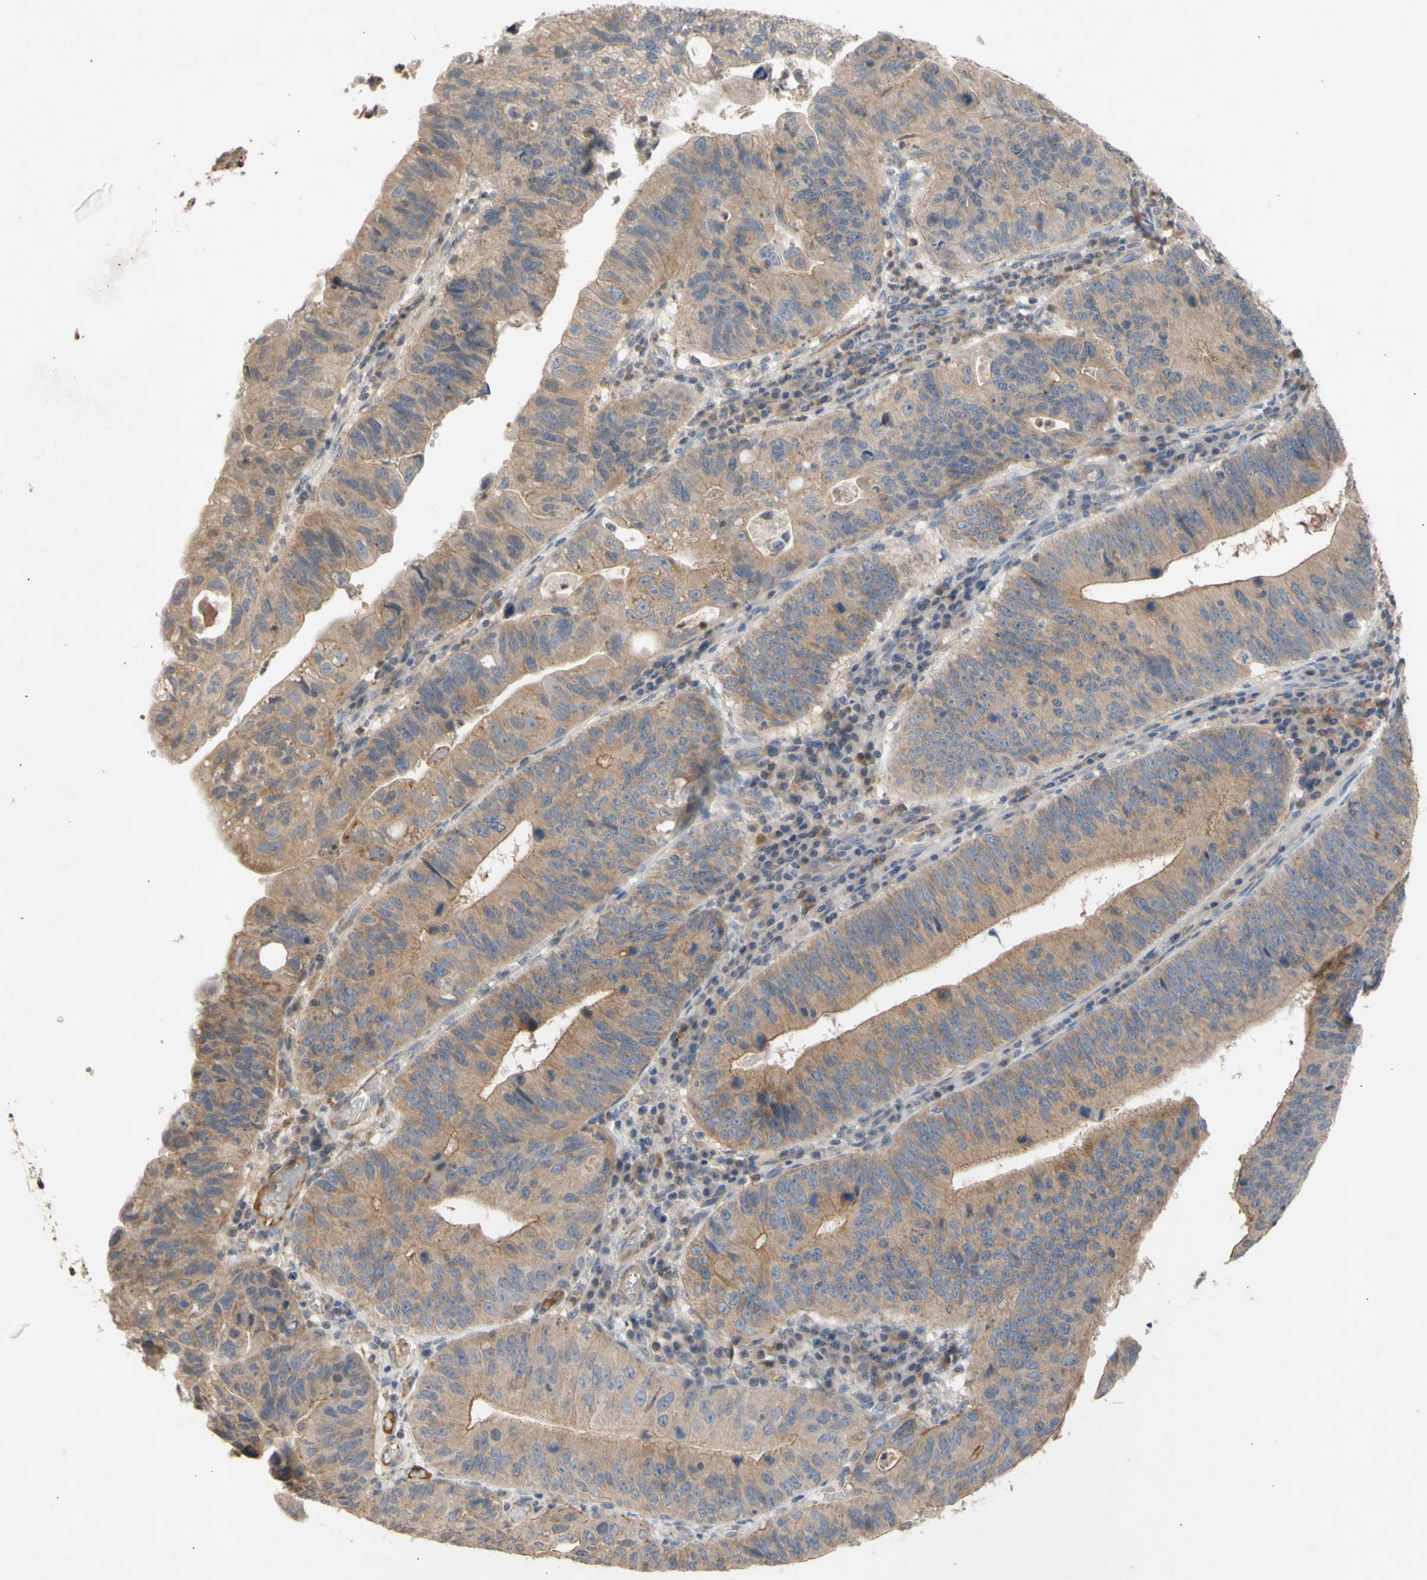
{"staining": {"intensity": "moderate", "quantity": ">75%", "location": "cytoplasmic/membranous"}, "tissue": "stomach cancer", "cell_type": "Tumor cells", "image_type": "cancer", "snomed": [{"axis": "morphology", "description": "Adenocarcinoma, NOS"}, {"axis": "topography", "description": "Stomach"}], "caption": "The image reveals staining of stomach cancer (adenocarcinoma), revealing moderate cytoplasmic/membranous protein positivity (brown color) within tumor cells.", "gene": "NECTIN3", "patient": {"sex": "male", "age": 59}}